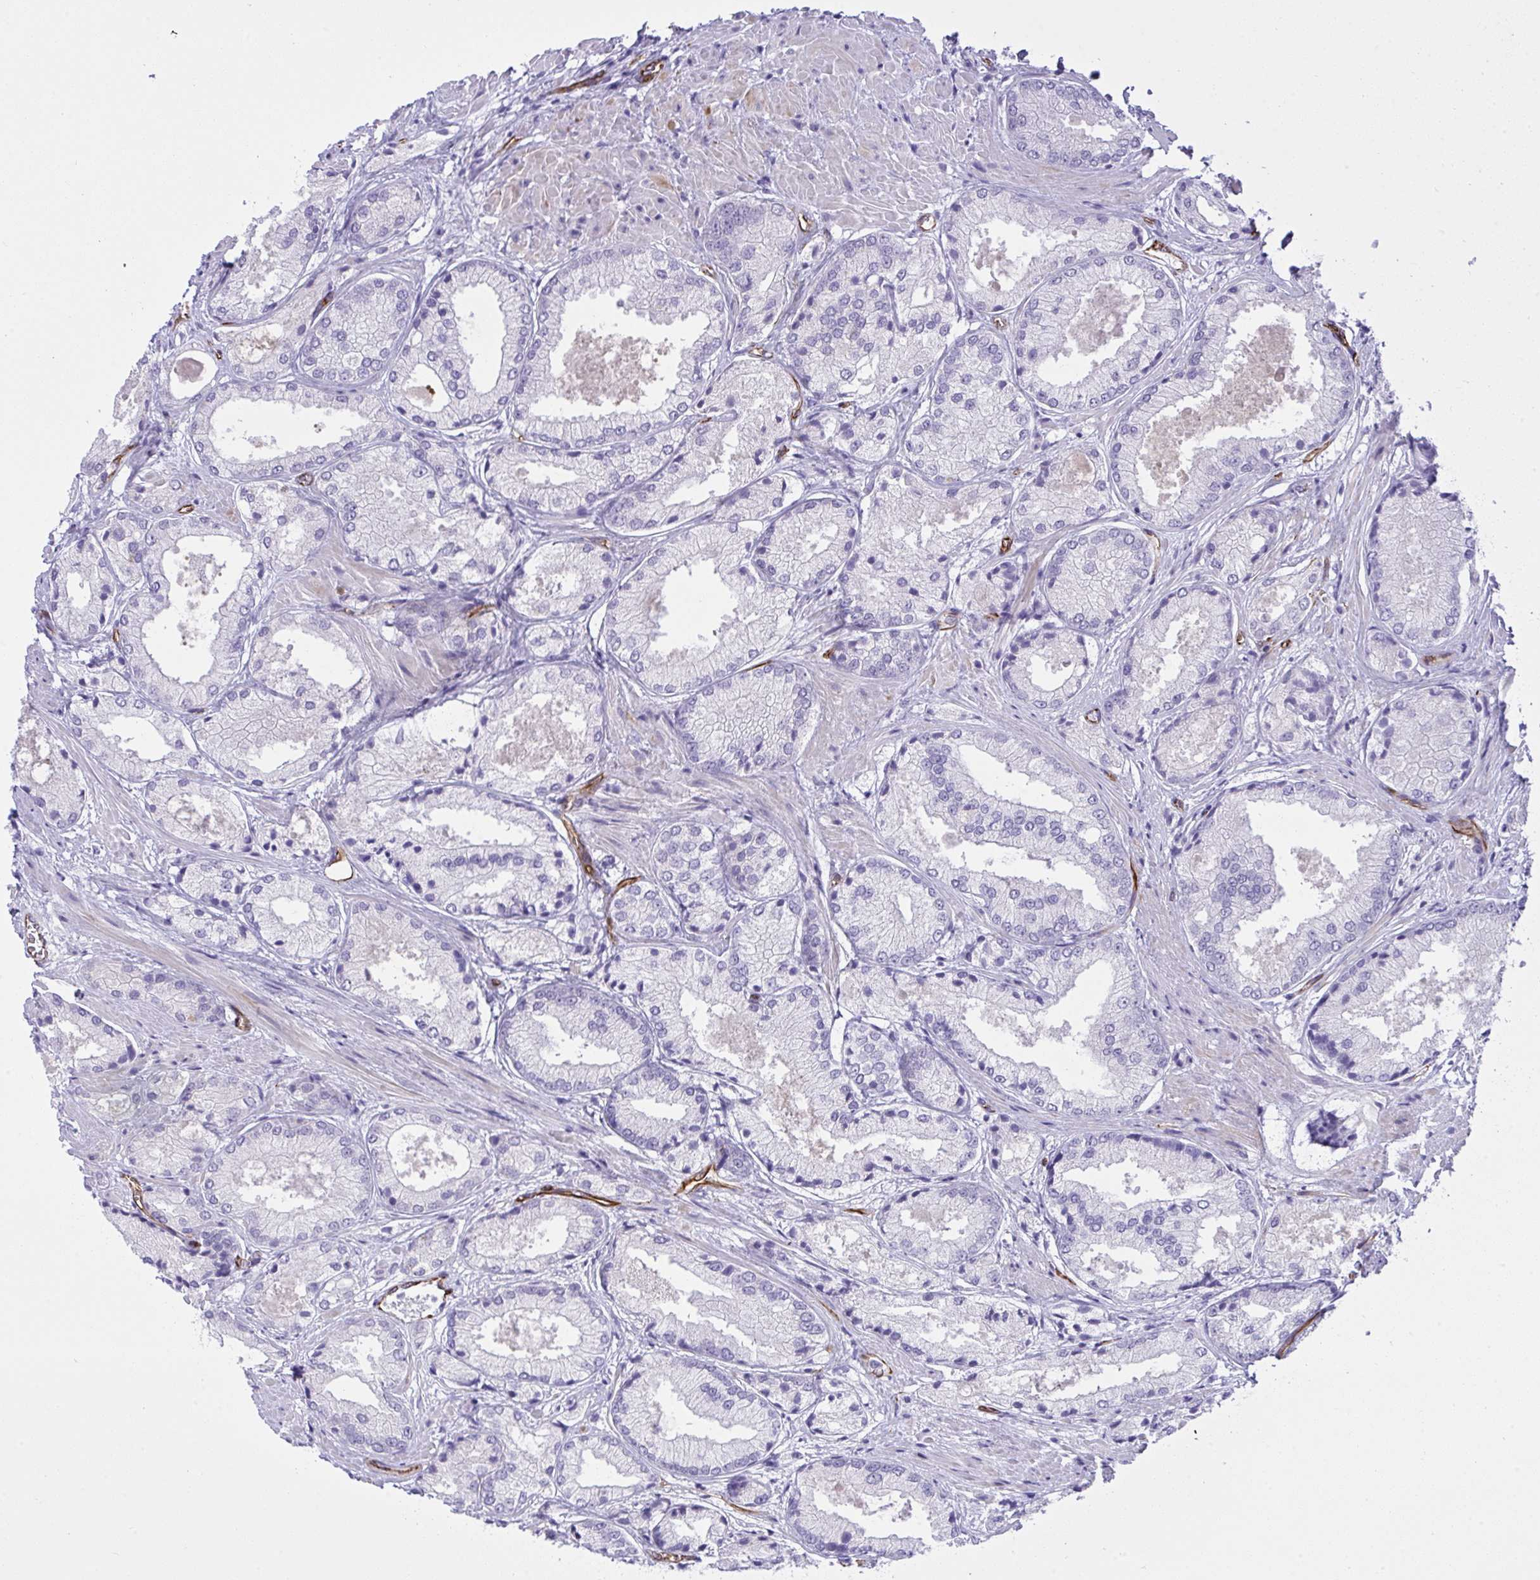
{"staining": {"intensity": "negative", "quantity": "none", "location": "none"}, "tissue": "prostate cancer", "cell_type": "Tumor cells", "image_type": "cancer", "snomed": [{"axis": "morphology", "description": "Adenocarcinoma, High grade"}, {"axis": "topography", "description": "Prostate"}], "caption": "A photomicrograph of high-grade adenocarcinoma (prostate) stained for a protein displays no brown staining in tumor cells.", "gene": "SLC35B1", "patient": {"sex": "male", "age": 68}}